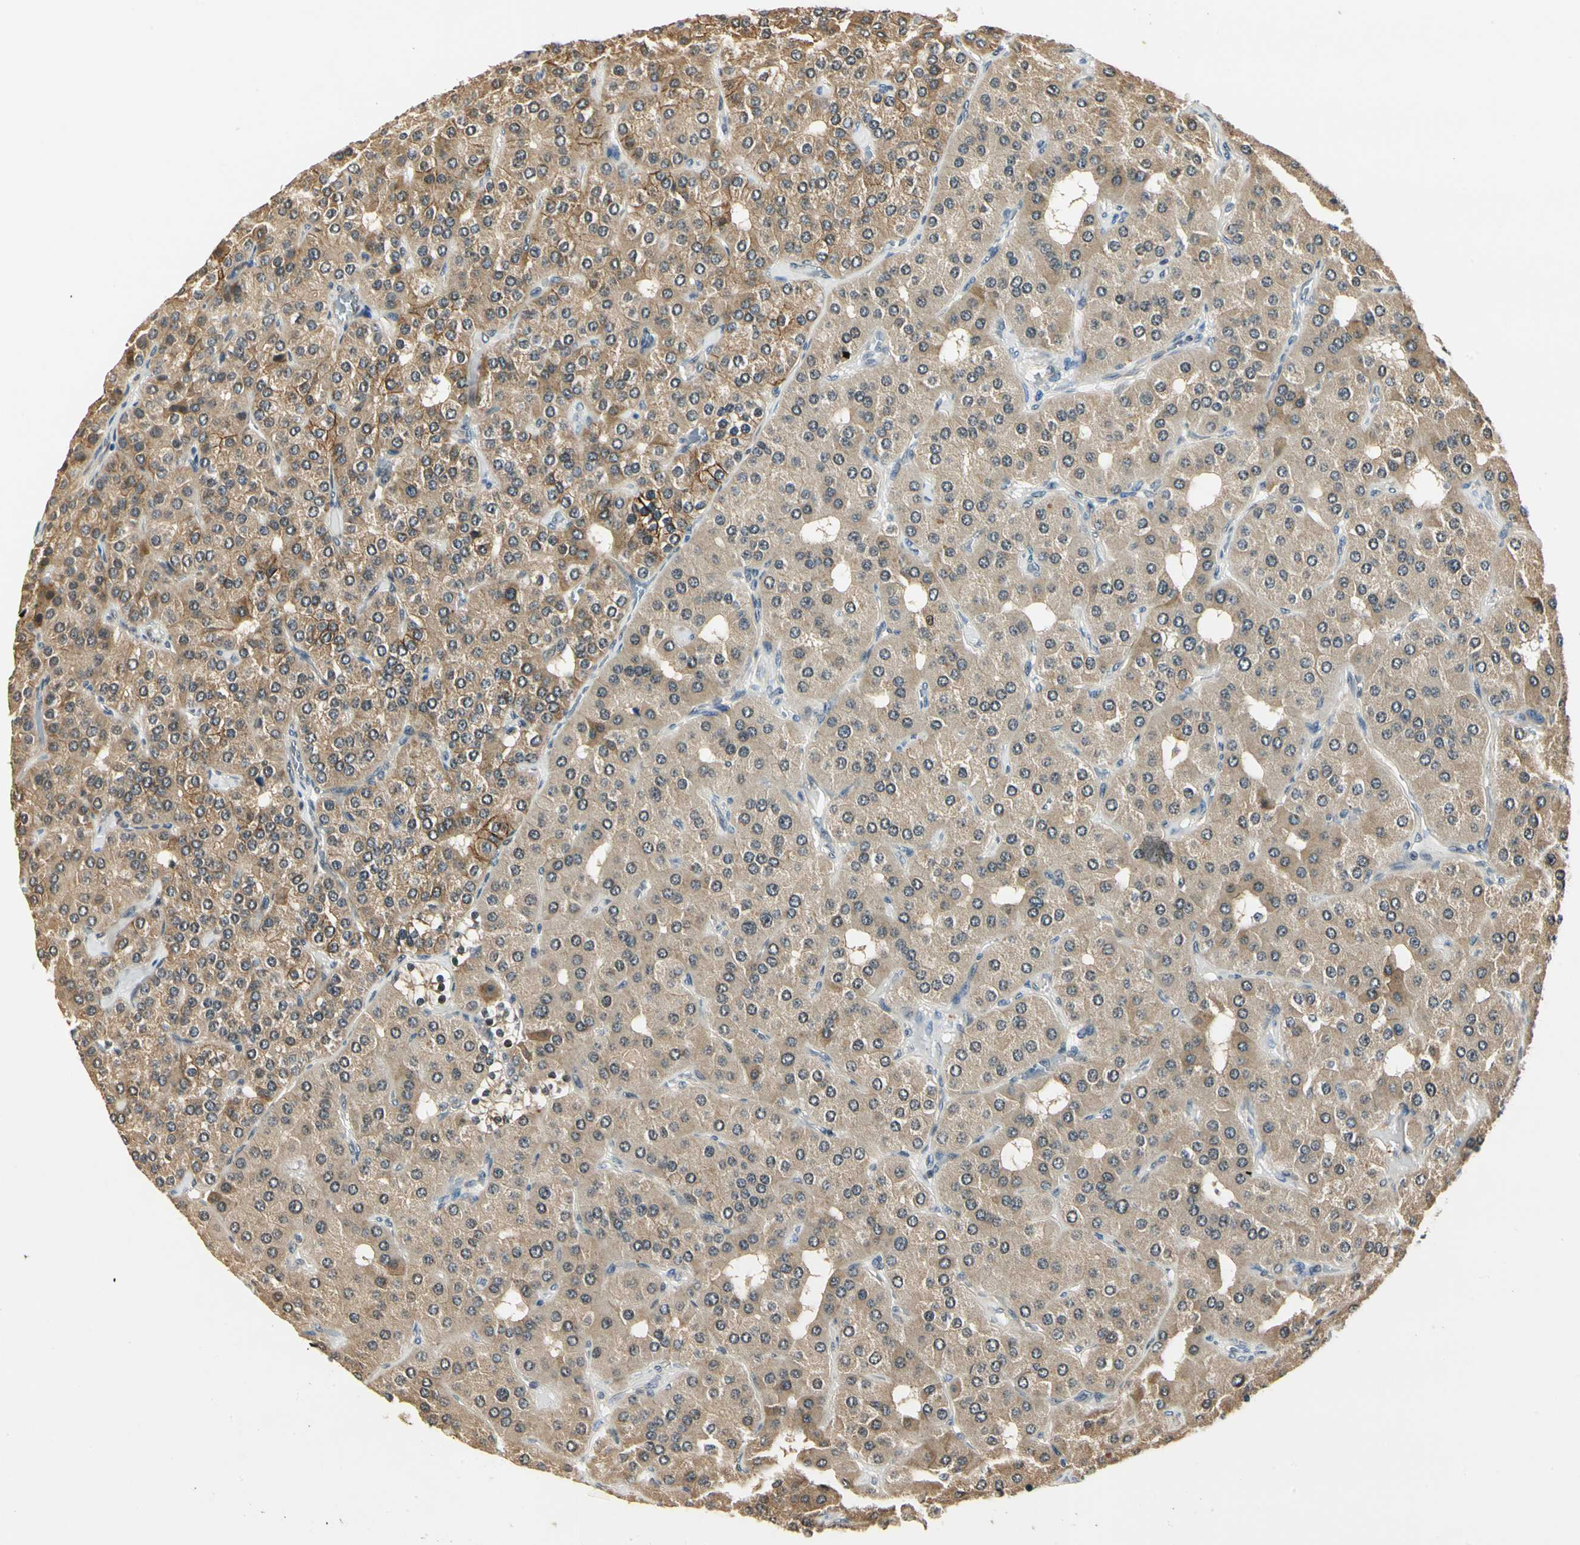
{"staining": {"intensity": "moderate", "quantity": ">75%", "location": "cytoplasmic/membranous"}, "tissue": "parathyroid gland", "cell_type": "Glandular cells", "image_type": "normal", "snomed": [{"axis": "morphology", "description": "Normal tissue, NOS"}, {"axis": "morphology", "description": "Adenoma, NOS"}, {"axis": "topography", "description": "Parathyroid gland"}], "caption": "Glandular cells reveal medium levels of moderate cytoplasmic/membranous staining in approximately >75% of cells in unremarkable parathyroid gland.", "gene": "PDK2", "patient": {"sex": "female", "age": 86}}